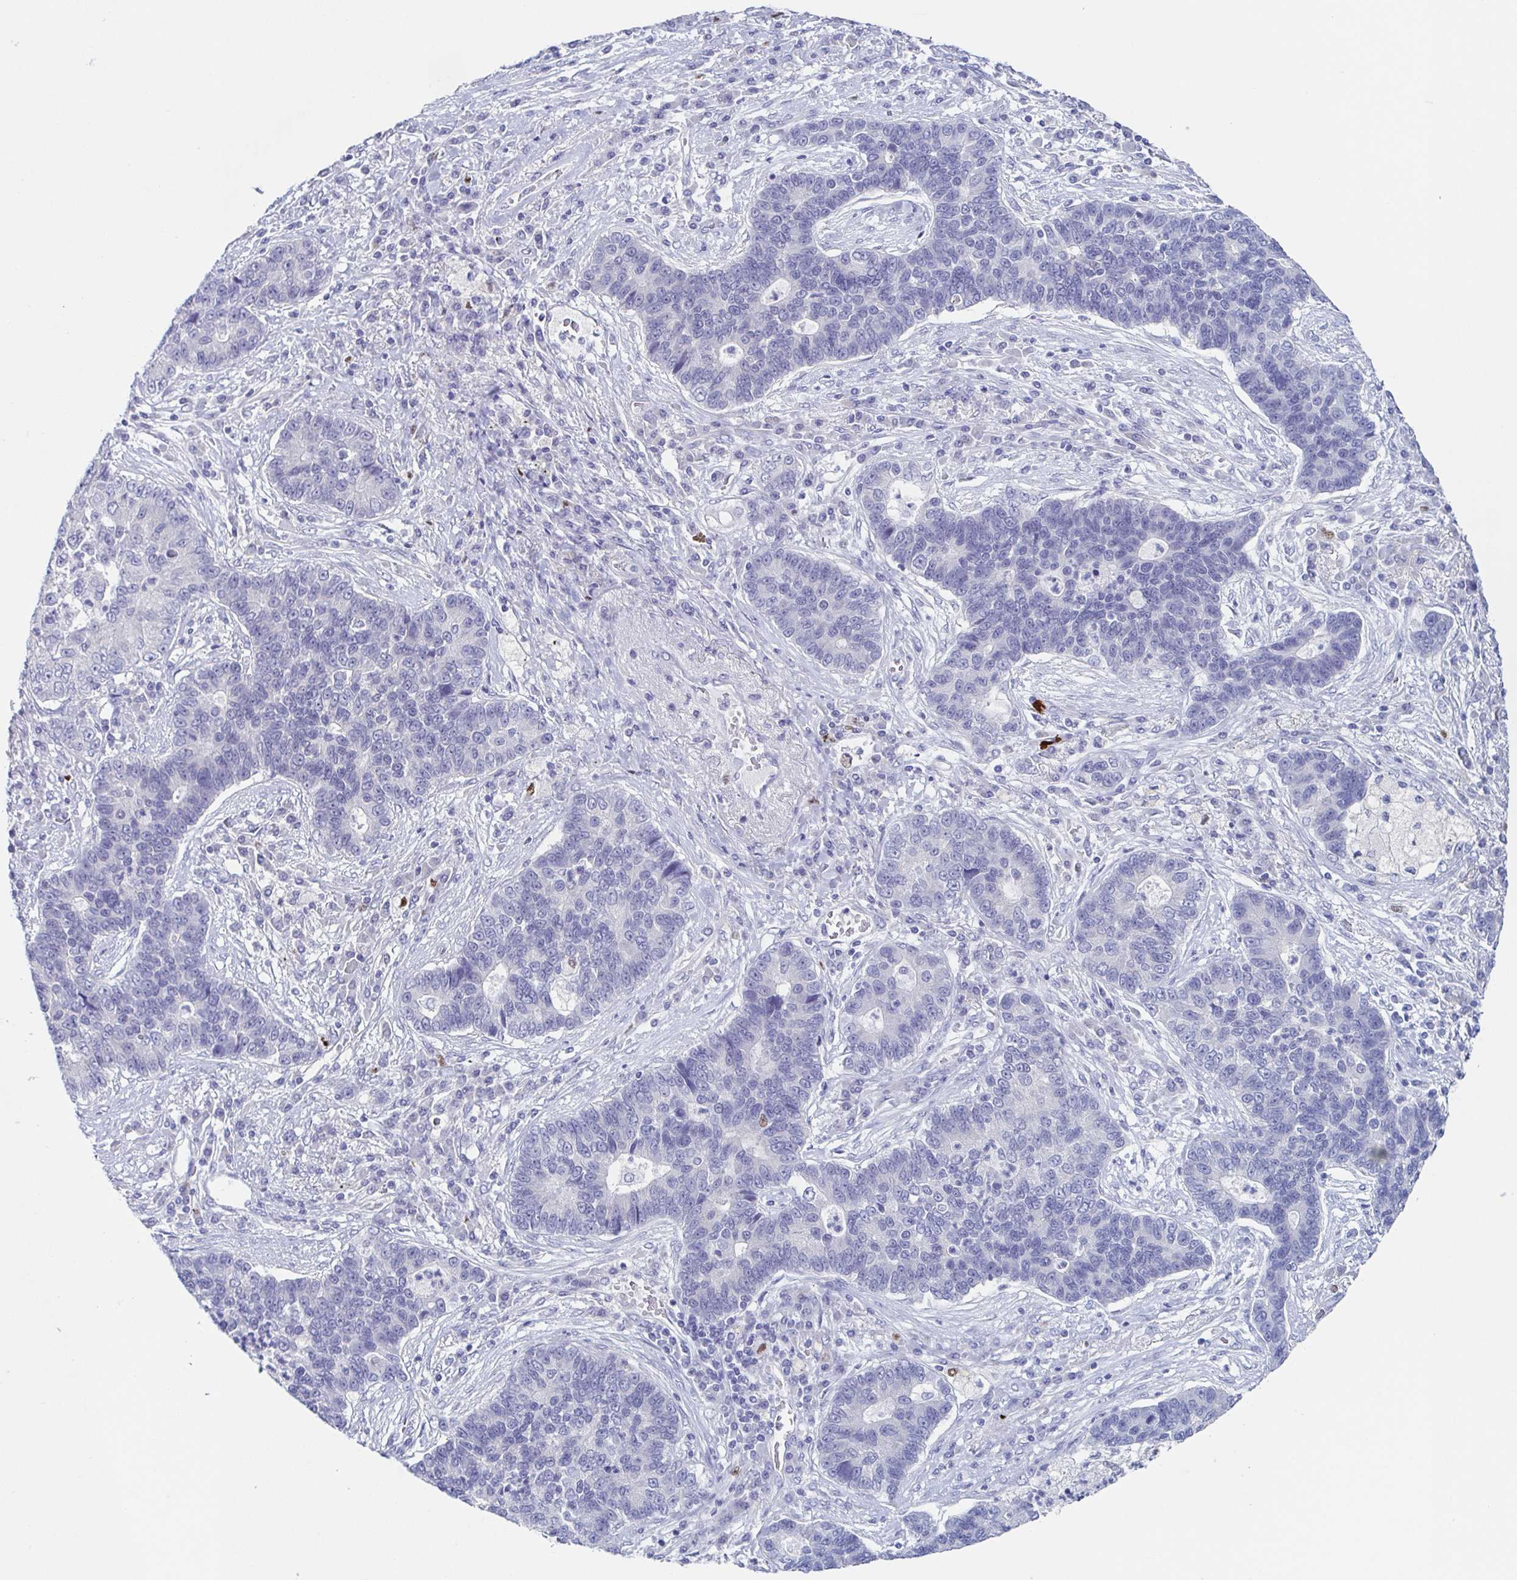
{"staining": {"intensity": "negative", "quantity": "none", "location": "none"}, "tissue": "lung cancer", "cell_type": "Tumor cells", "image_type": "cancer", "snomed": [{"axis": "morphology", "description": "Adenocarcinoma, NOS"}, {"axis": "topography", "description": "Lung"}], "caption": "Immunohistochemical staining of adenocarcinoma (lung) displays no significant expression in tumor cells. (DAB IHC with hematoxylin counter stain).", "gene": "HTR2A", "patient": {"sex": "female", "age": 57}}